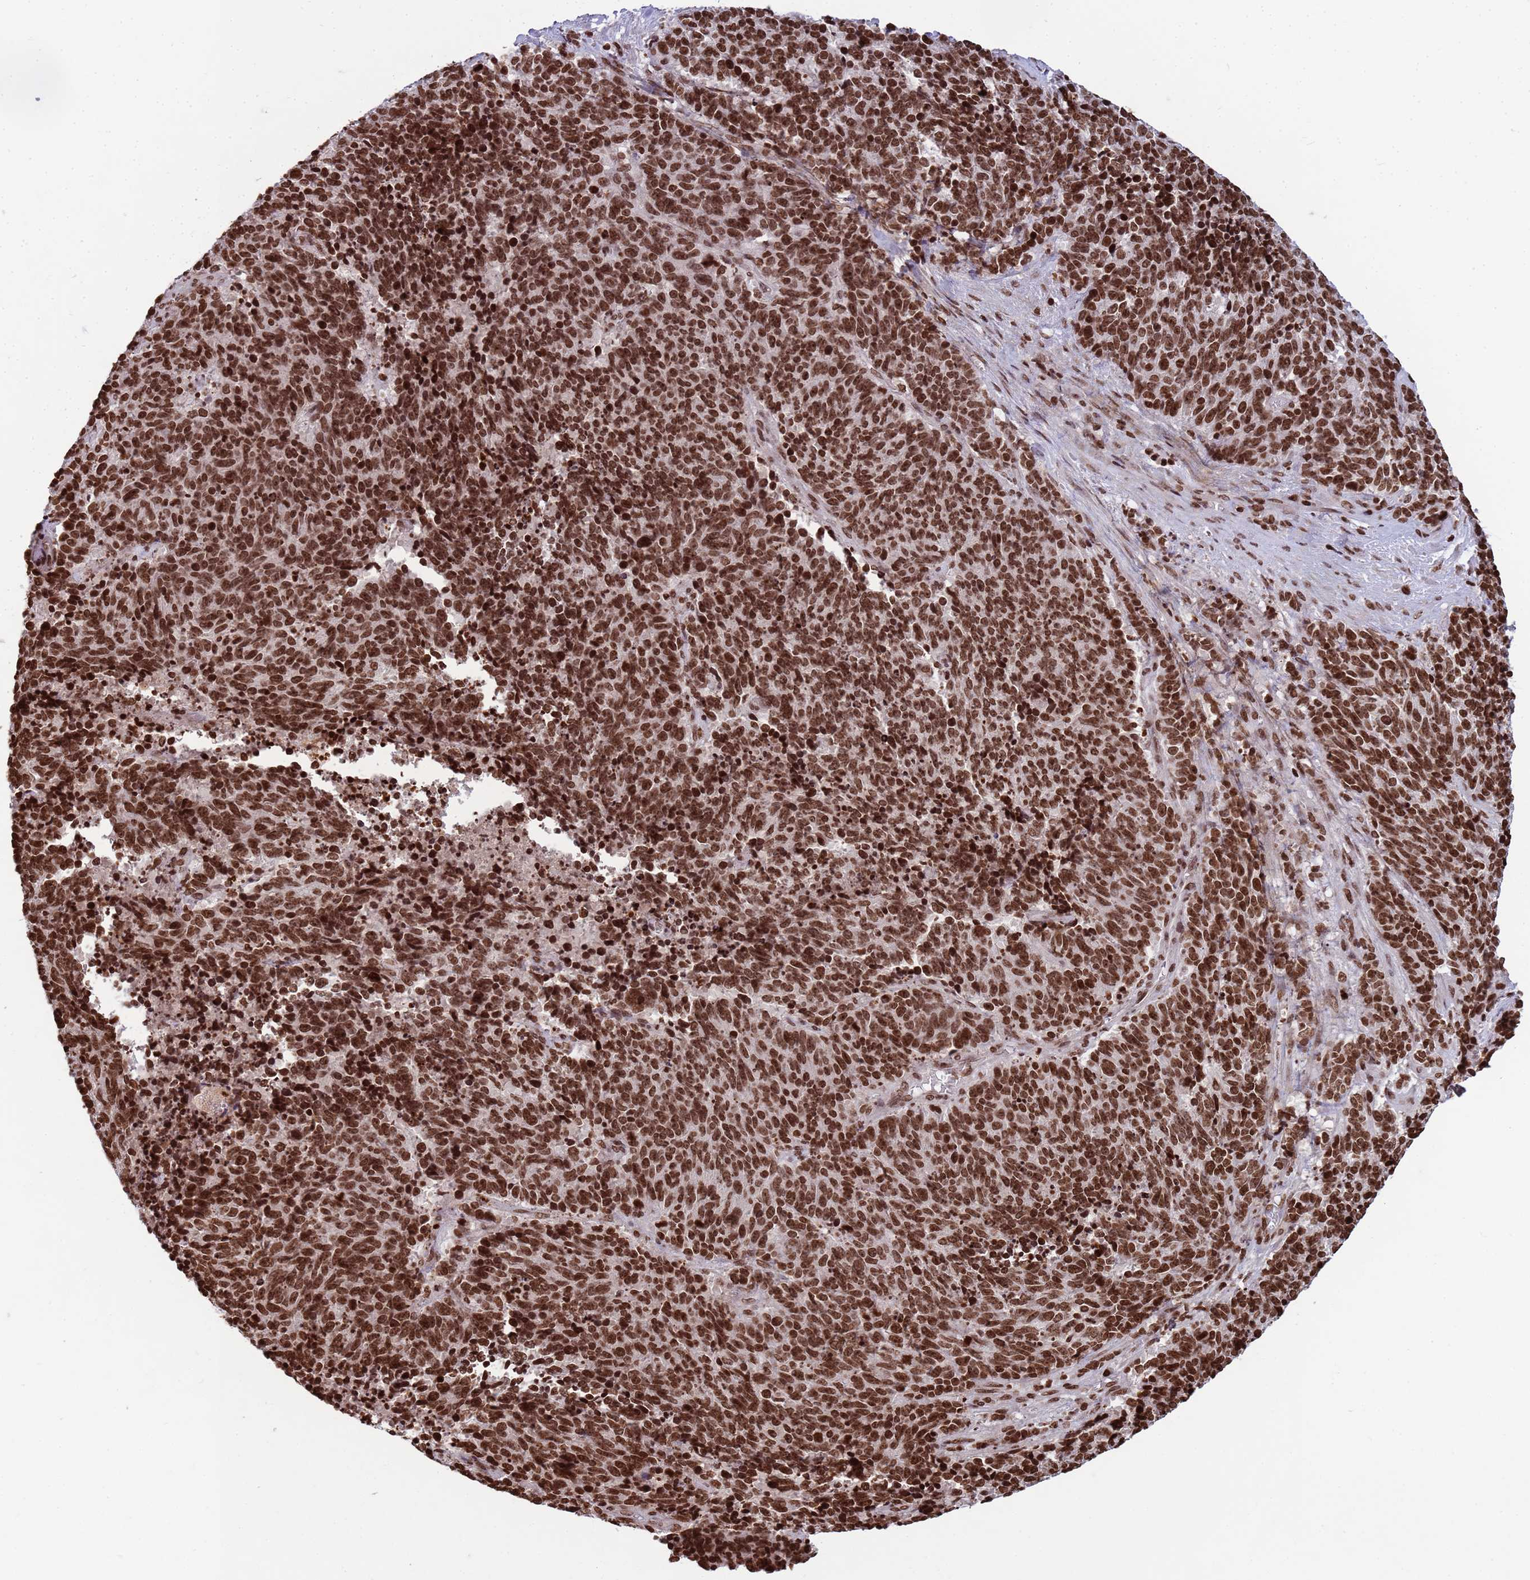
{"staining": {"intensity": "strong", "quantity": ">75%", "location": "nuclear"}, "tissue": "cervical cancer", "cell_type": "Tumor cells", "image_type": "cancer", "snomed": [{"axis": "morphology", "description": "Squamous cell carcinoma, NOS"}, {"axis": "topography", "description": "Cervix"}], "caption": "This image displays IHC staining of human squamous cell carcinoma (cervical), with high strong nuclear expression in approximately >75% of tumor cells.", "gene": "H3-3B", "patient": {"sex": "female", "age": 29}}